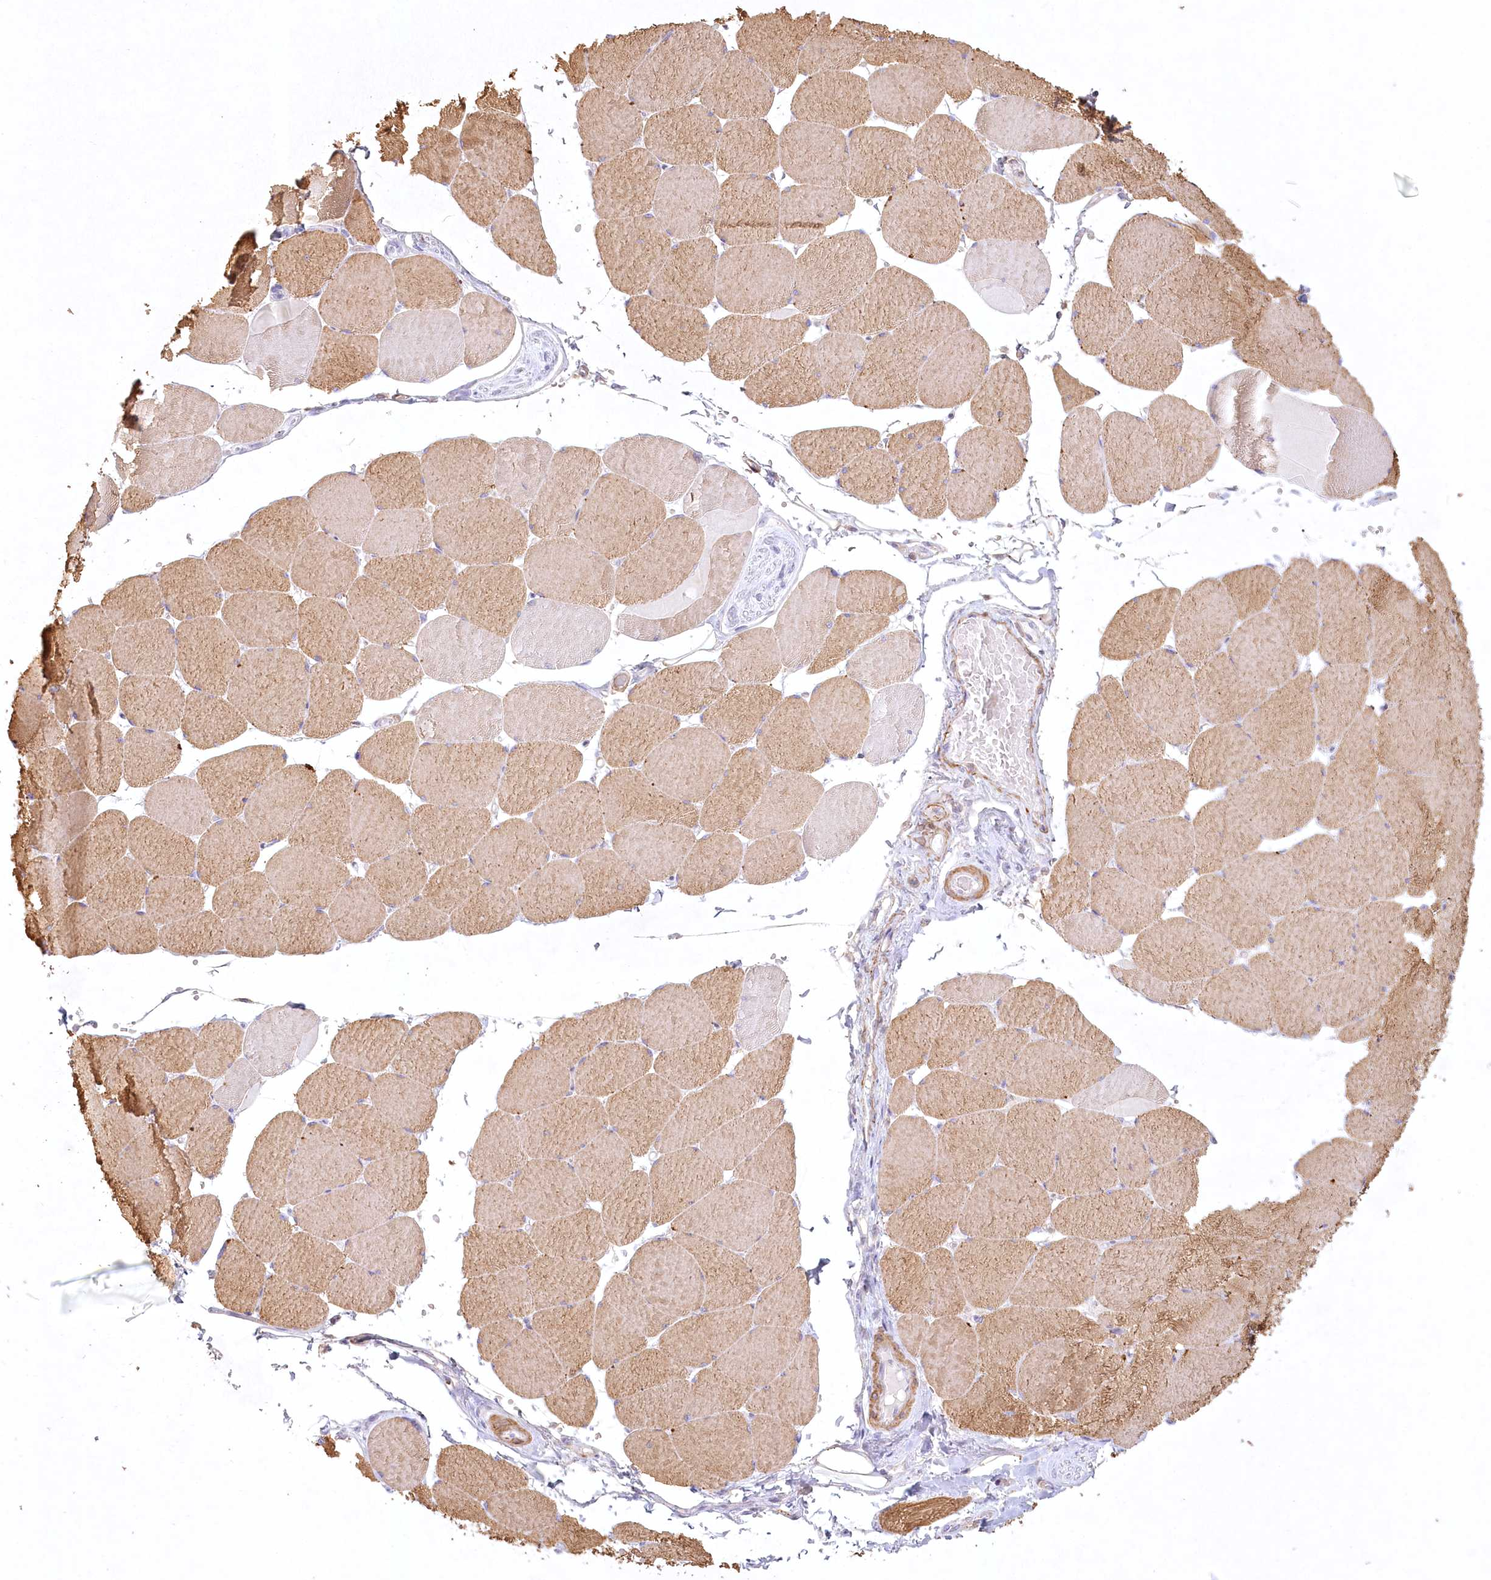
{"staining": {"intensity": "moderate", "quantity": ">75%", "location": "cytoplasmic/membranous"}, "tissue": "skeletal muscle", "cell_type": "Myocytes", "image_type": "normal", "snomed": [{"axis": "morphology", "description": "Normal tissue, NOS"}, {"axis": "topography", "description": "Skeletal muscle"}, {"axis": "topography", "description": "Head-Neck"}], "caption": "Immunohistochemistry of normal human skeletal muscle displays medium levels of moderate cytoplasmic/membranous staining in about >75% of myocytes.", "gene": "INPP4B", "patient": {"sex": "male", "age": 66}}